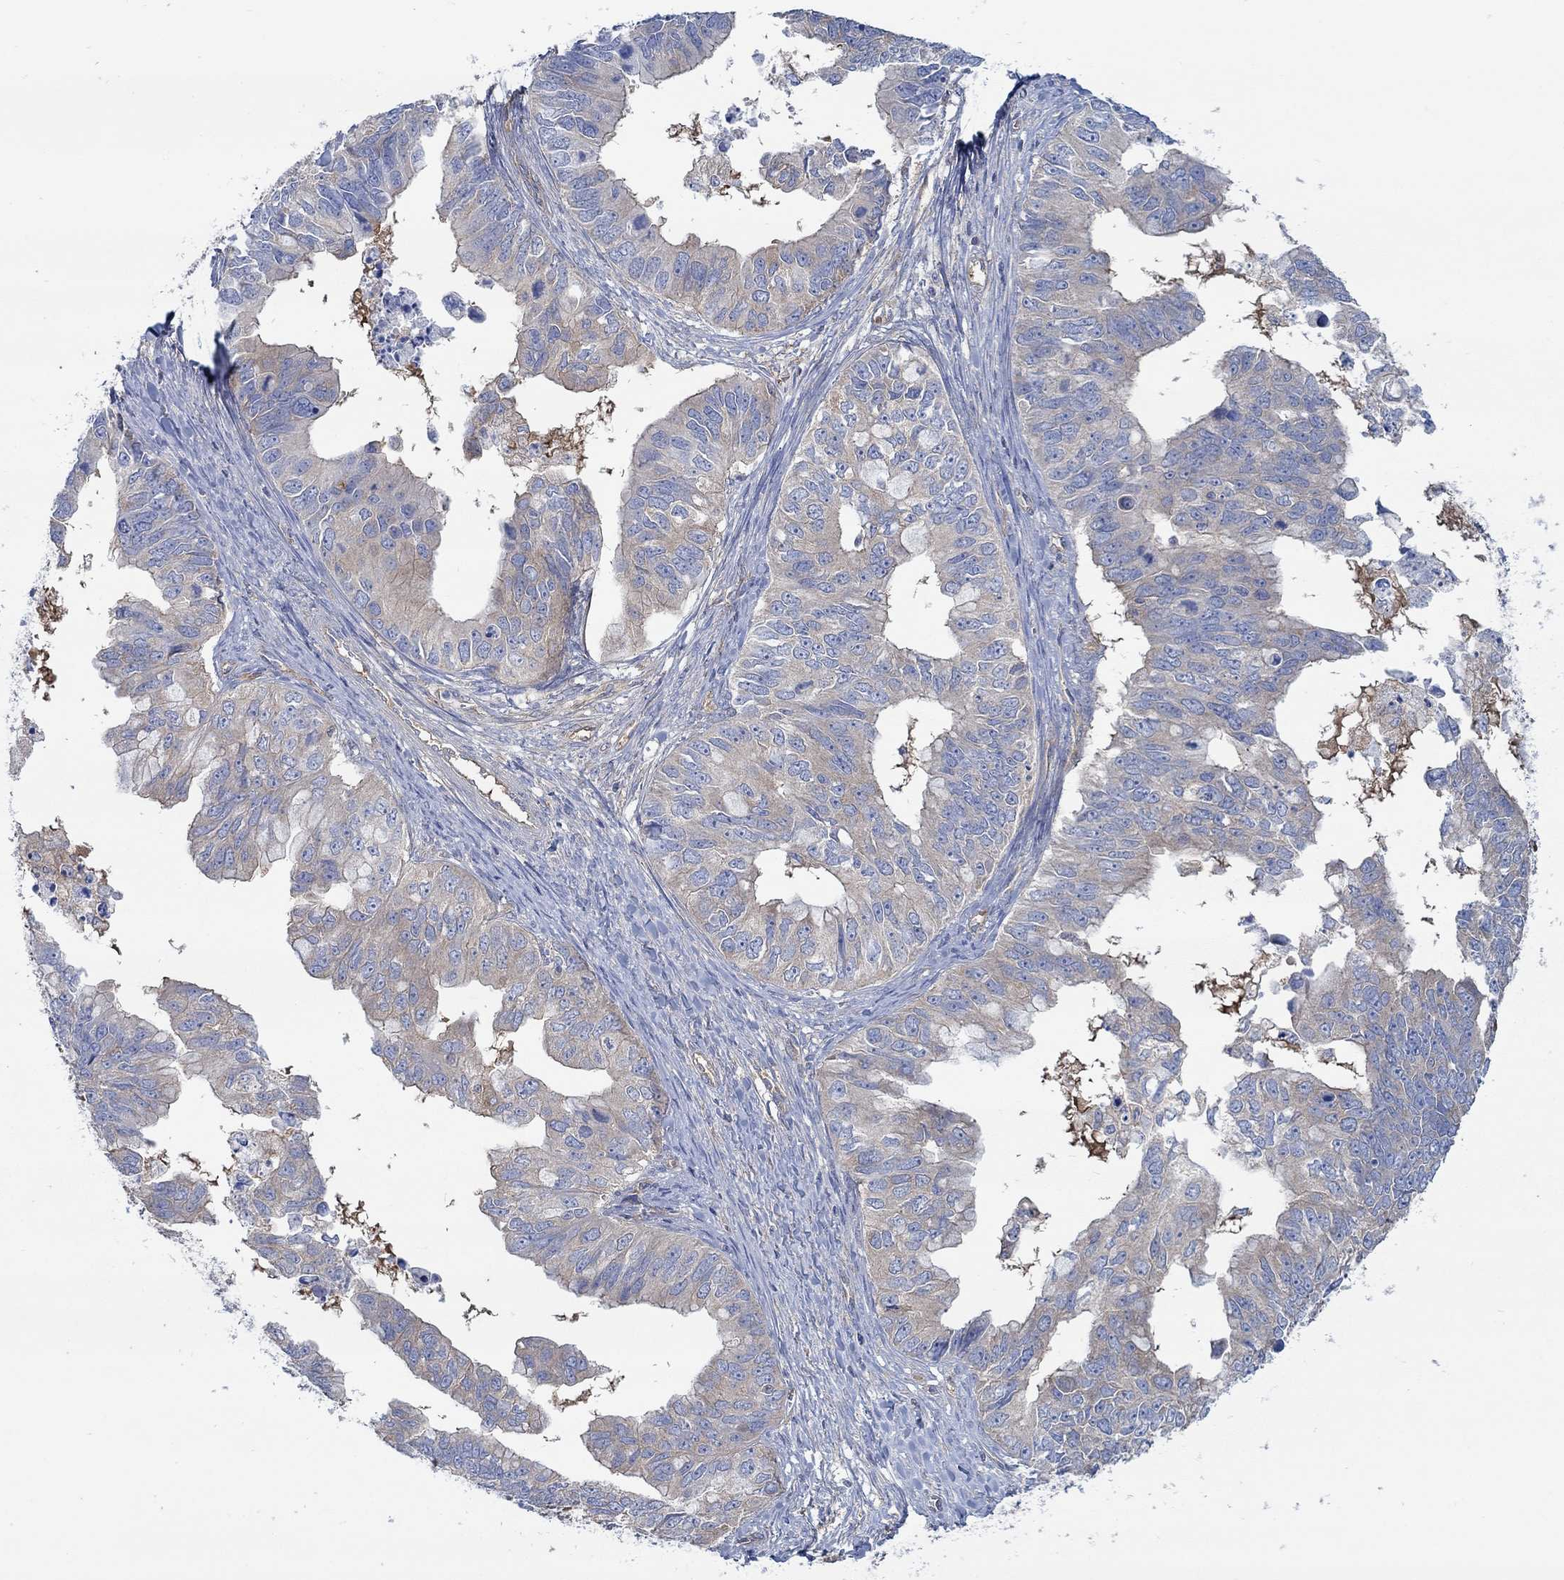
{"staining": {"intensity": "moderate", "quantity": "<25%", "location": "cytoplasmic/membranous"}, "tissue": "ovarian cancer", "cell_type": "Tumor cells", "image_type": "cancer", "snomed": [{"axis": "morphology", "description": "Cystadenocarcinoma, mucinous, NOS"}, {"axis": "topography", "description": "Ovary"}], "caption": "There is low levels of moderate cytoplasmic/membranous positivity in tumor cells of ovarian mucinous cystadenocarcinoma, as demonstrated by immunohistochemical staining (brown color).", "gene": "SPAG9", "patient": {"sex": "female", "age": 76}}